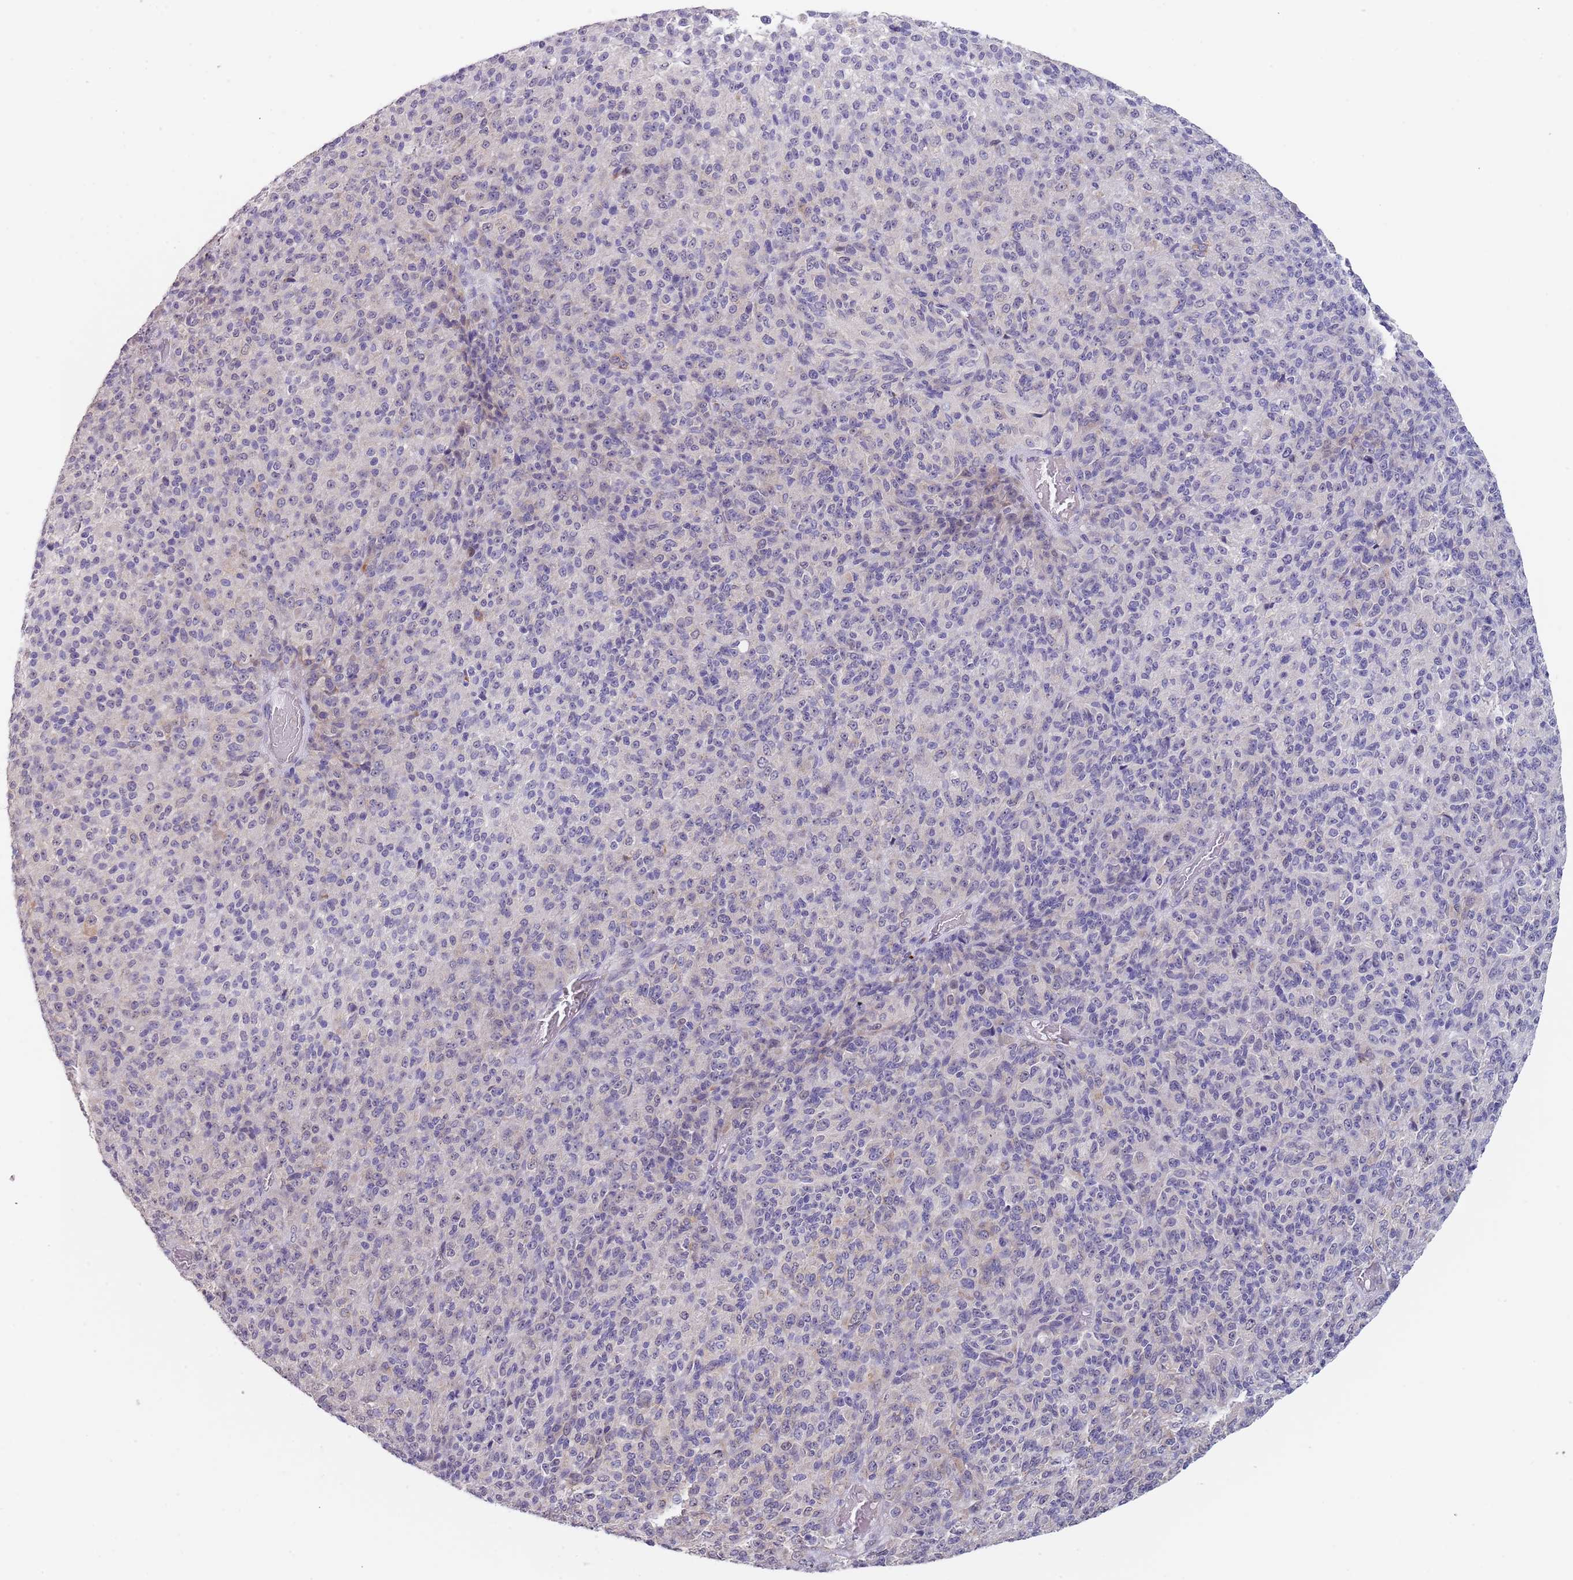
{"staining": {"intensity": "weak", "quantity": "<25%", "location": "cytoplasmic/membranous"}, "tissue": "melanoma", "cell_type": "Tumor cells", "image_type": "cancer", "snomed": [{"axis": "morphology", "description": "Malignant melanoma, Metastatic site"}, {"axis": "topography", "description": "Brain"}], "caption": "The image exhibits no significant staining in tumor cells of melanoma.", "gene": "TNRC6C", "patient": {"sex": "female", "age": 56}}